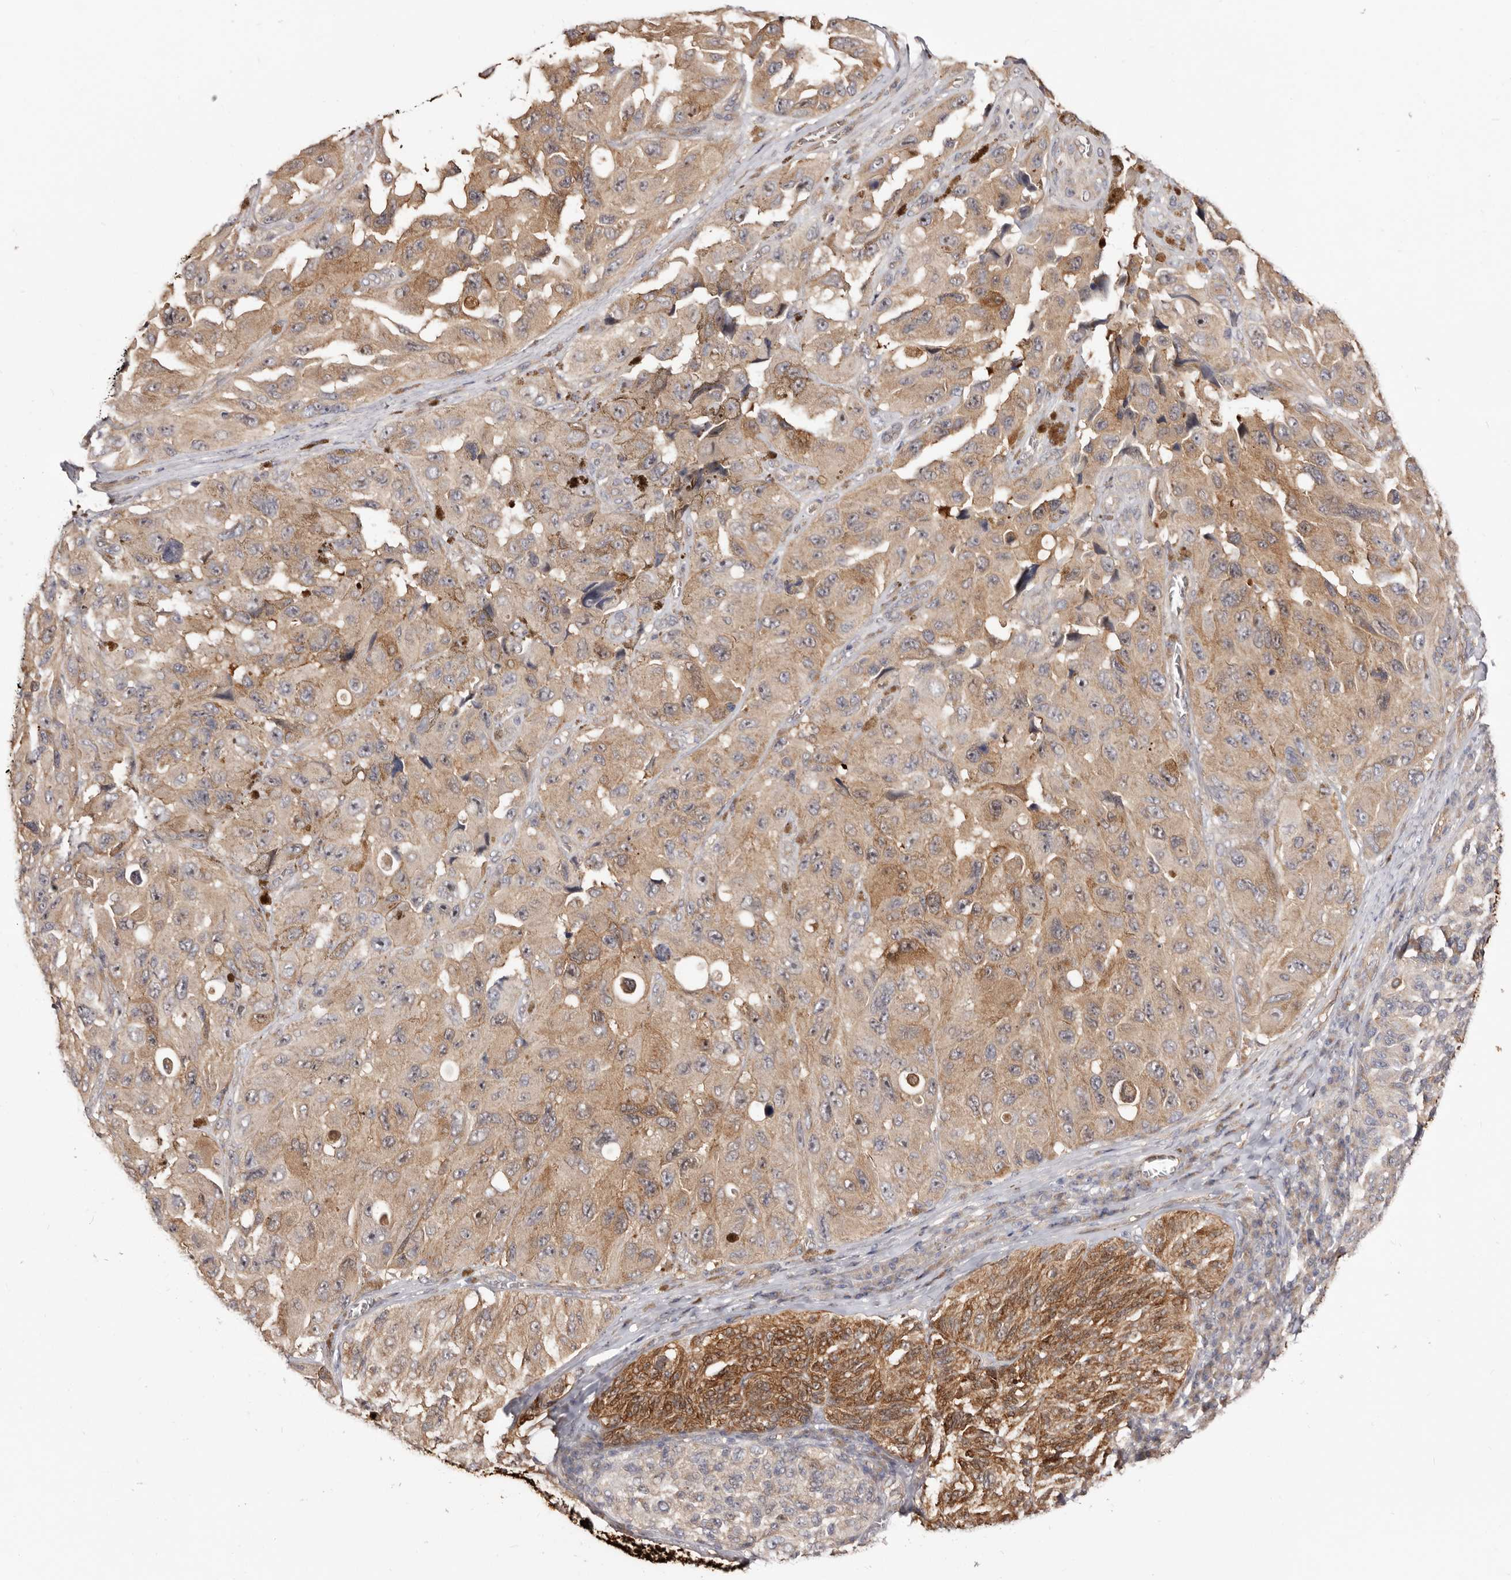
{"staining": {"intensity": "moderate", "quantity": ">75%", "location": "cytoplasmic/membranous"}, "tissue": "melanoma", "cell_type": "Tumor cells", "image_type": "cancer", "snomed": [{"axis": "morphology", "description": "Malignant melanoma, NOS"}, {"axis": "topography", "description": "Skin"}], "caption": "The micrograph reveals immunohistochemical staining of malignant melanoma. There is moderate cytoplasmic/membranous expression is seen in approximately >75% of tumor cells.", "gene": "GPATCH4", "patient": {"sex": "female", "age": 73}}